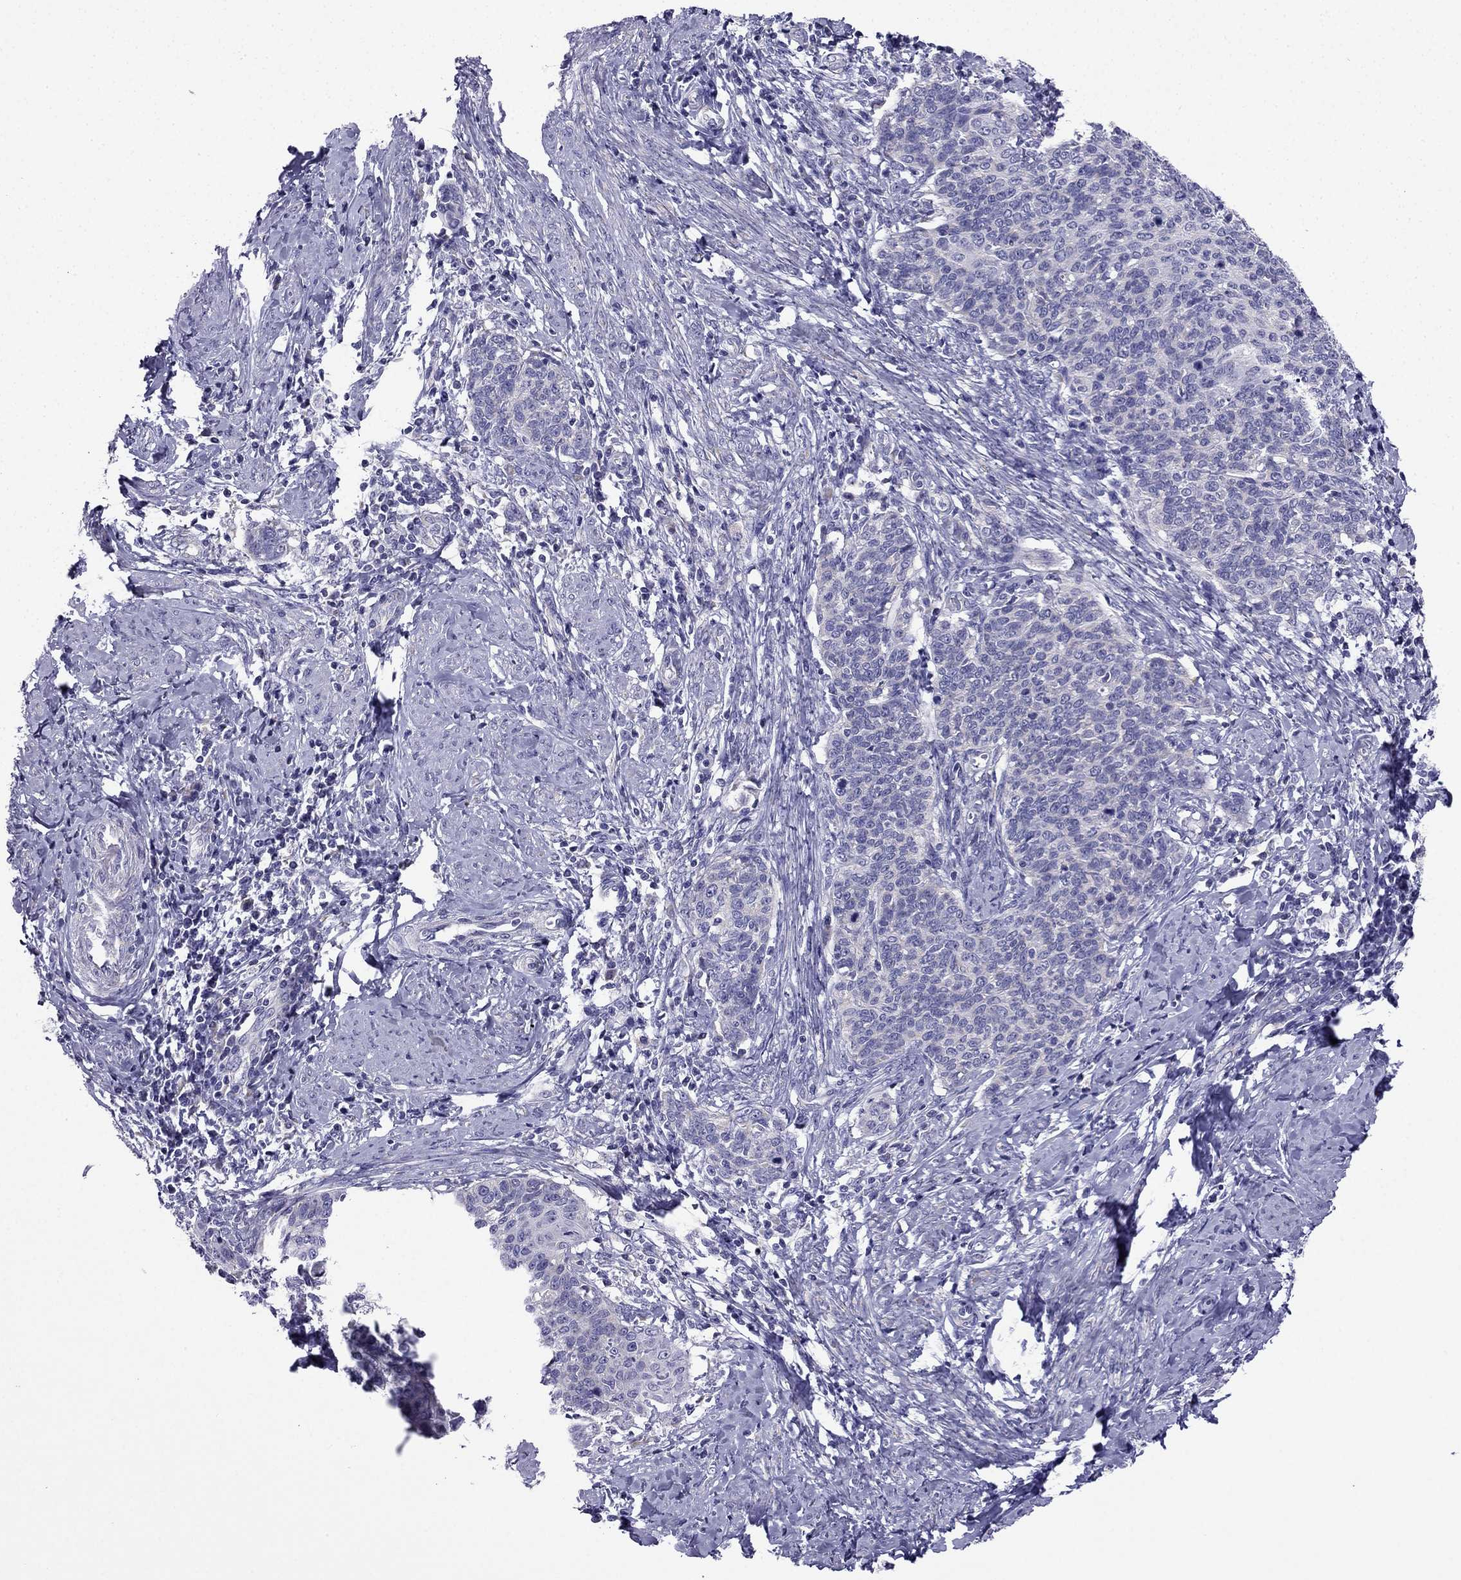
{"staining": {"intensity": "negative", "quantity": "none", "location": "none"}, "tissue": "cervical cancer", "cell_type": "Tumor cells", "image_type": "cancer", "snomed": [{"axis": "morphology", "description": "Normal tissue, NOS"}, {"axis": "morphology", "description": "Squamous cell carcinoma, NOS"}, {"axis": "topography", "description": "Cervix"}], "caption": "Immunohistochemistry image of neoplastic tissue: human cervical cancer (squamous cell carcinoma) stained with DAB shows no significant protein positivity in tumor cells.", "gene": "KIF5A", "patient": {"sex": "female", "age": 39}}